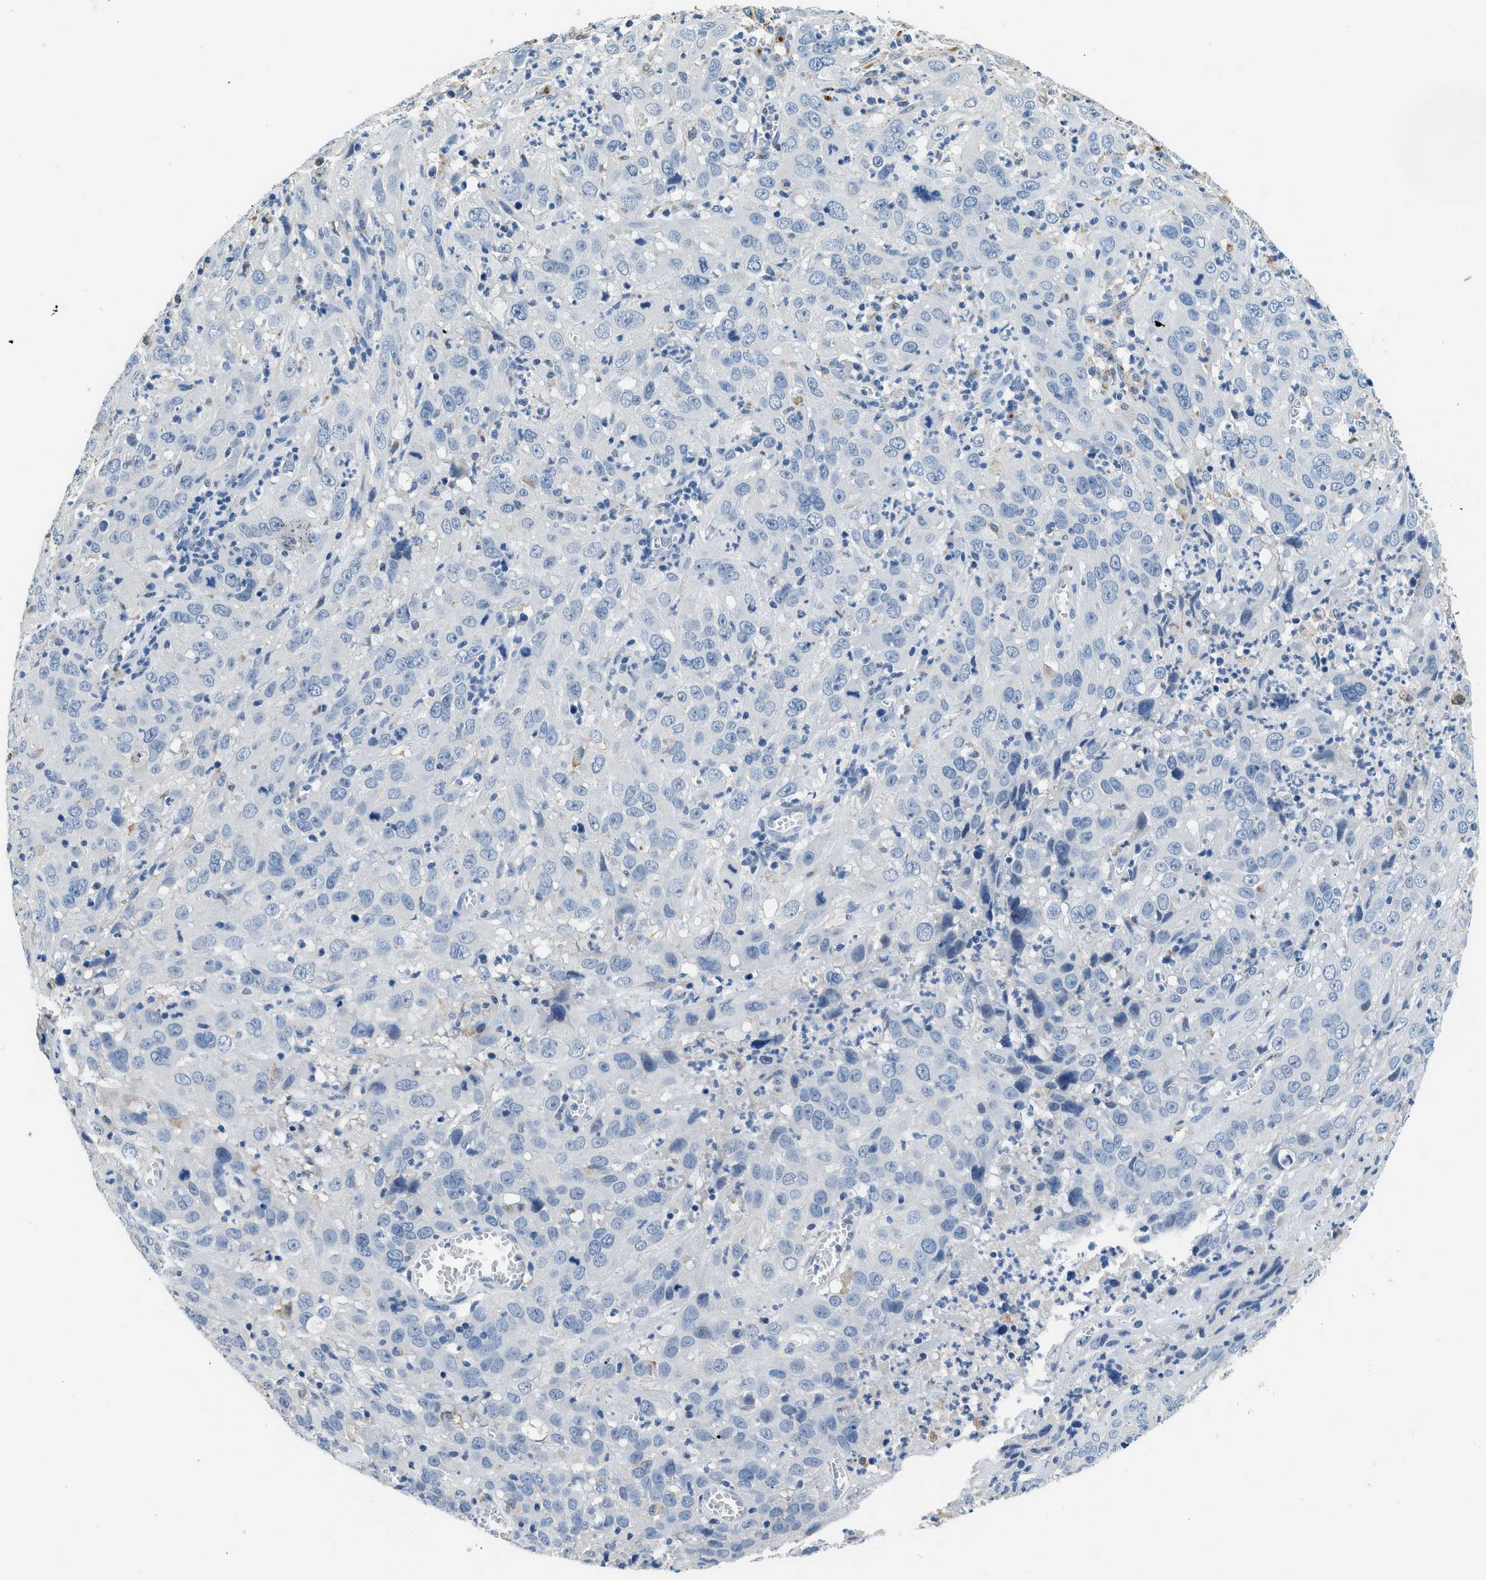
{"staining": {"intensity": "negative", "quantity": "none", "location": "none"}, "tissue": "cervical cancer", "cell_type": "Tumor cells", "image_type": "cancer", "snomed": [{"axis": "morphology", "description": "Squamous cell carcinoma, NOS"}, {"axis": "topography", "description": "Cervix"}], "caption": "There is no significant expression in tumor cells of squamous cell carcinoma (cervical). (IHC, brightfield microscopy, high magnification).", "gene": "LRP1", "patient": {"sex": "female", "age": 32}}